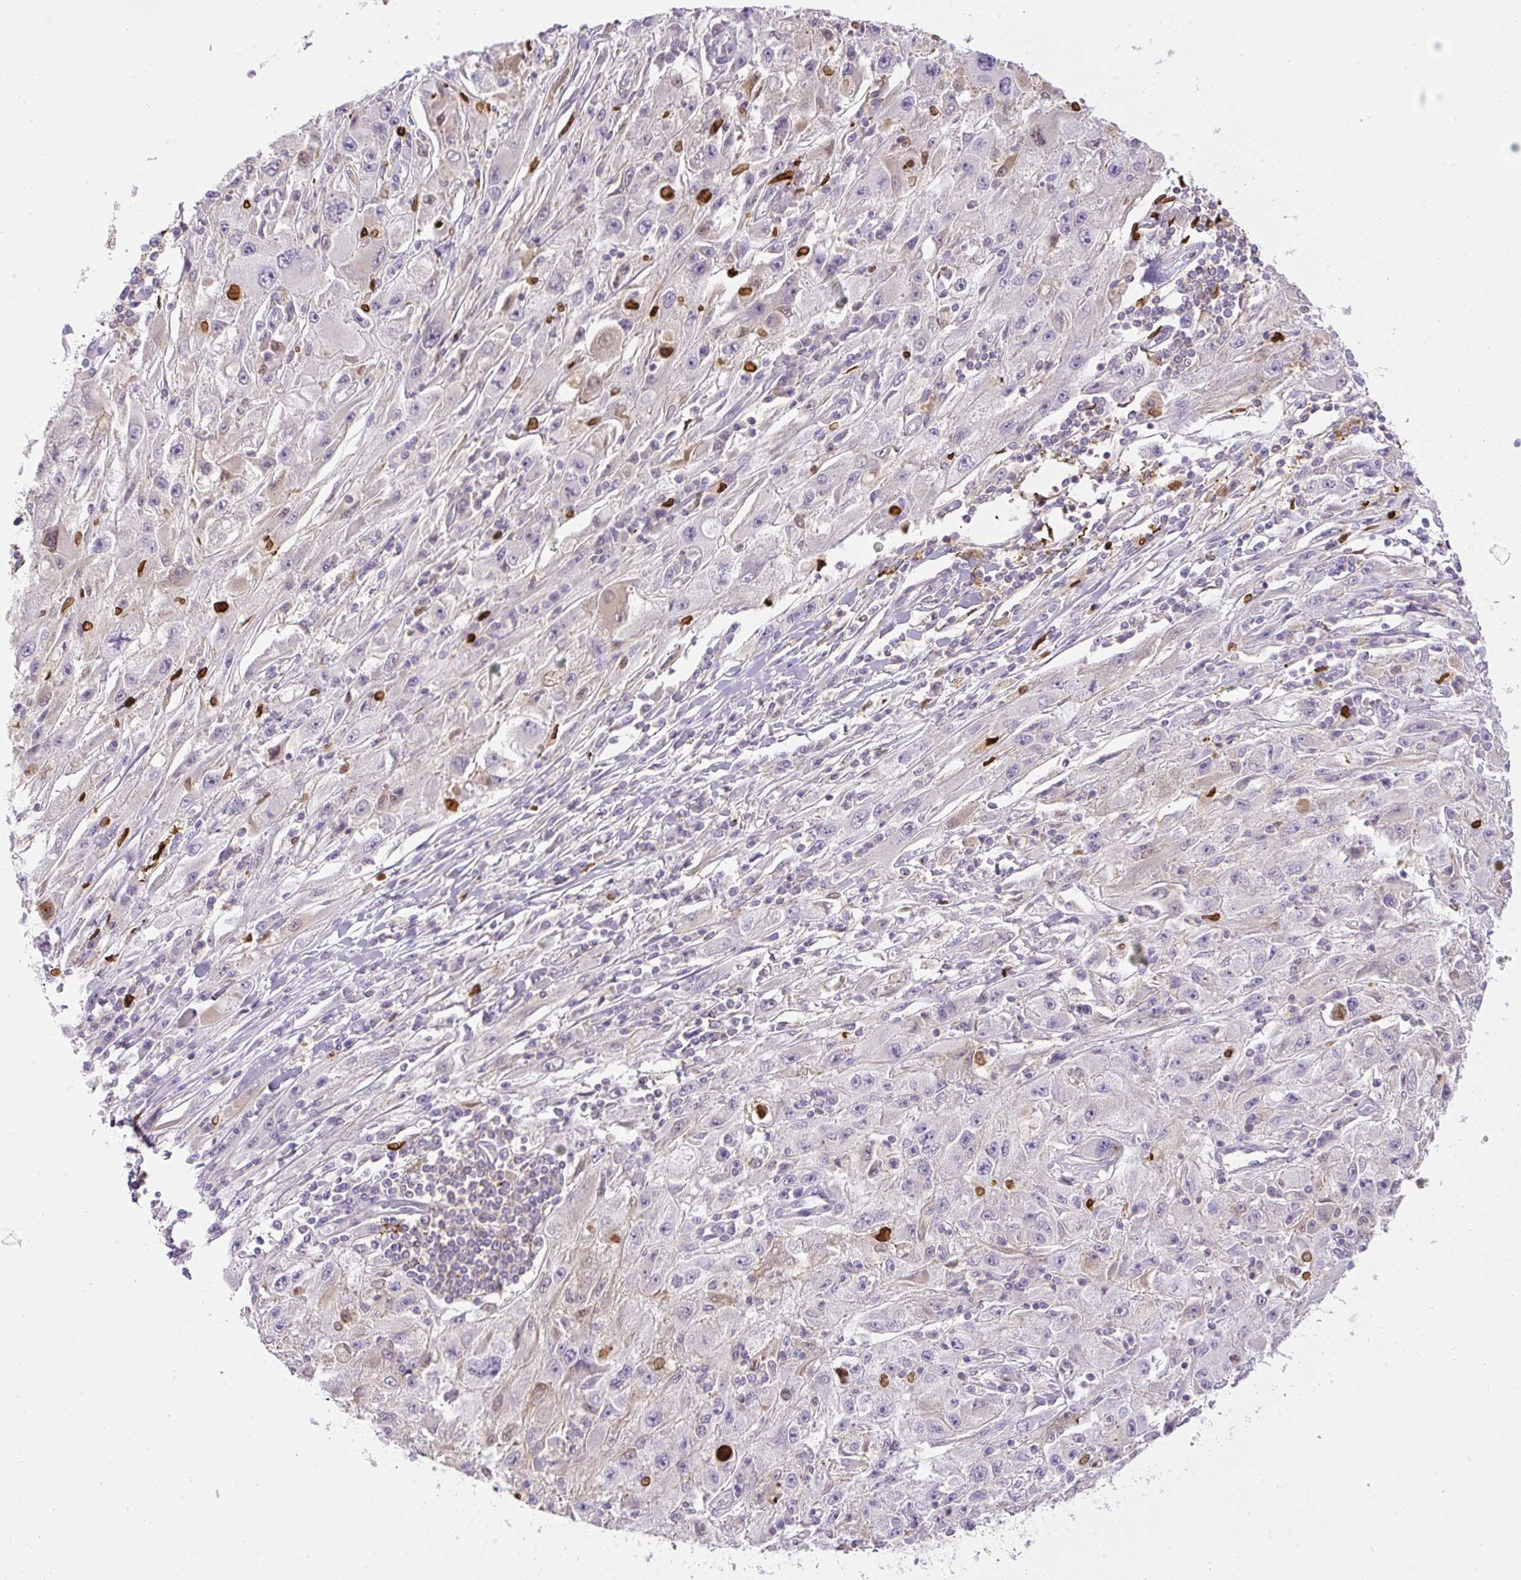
{"staining": {"intensity": "weak", "quantity": "<25%", "location": "cytoplasmic/membranous"}, "tissue": "melanoma", "cell_type": "Tumor cells", "image_type": "cancer", "snomed": [{"axis": "morphology", "description": "Malignant melanoma, Metastatic site"}, {"axis": "topography", "description": "Skin"}], "caption": "IHC histopathology image of neoplastic tissue: melanoma stained with DAB shows no significant protein positivity in tumor cells.", "gene": "PIP5KL1", "patient": {"sex": "male", "age": 53}}